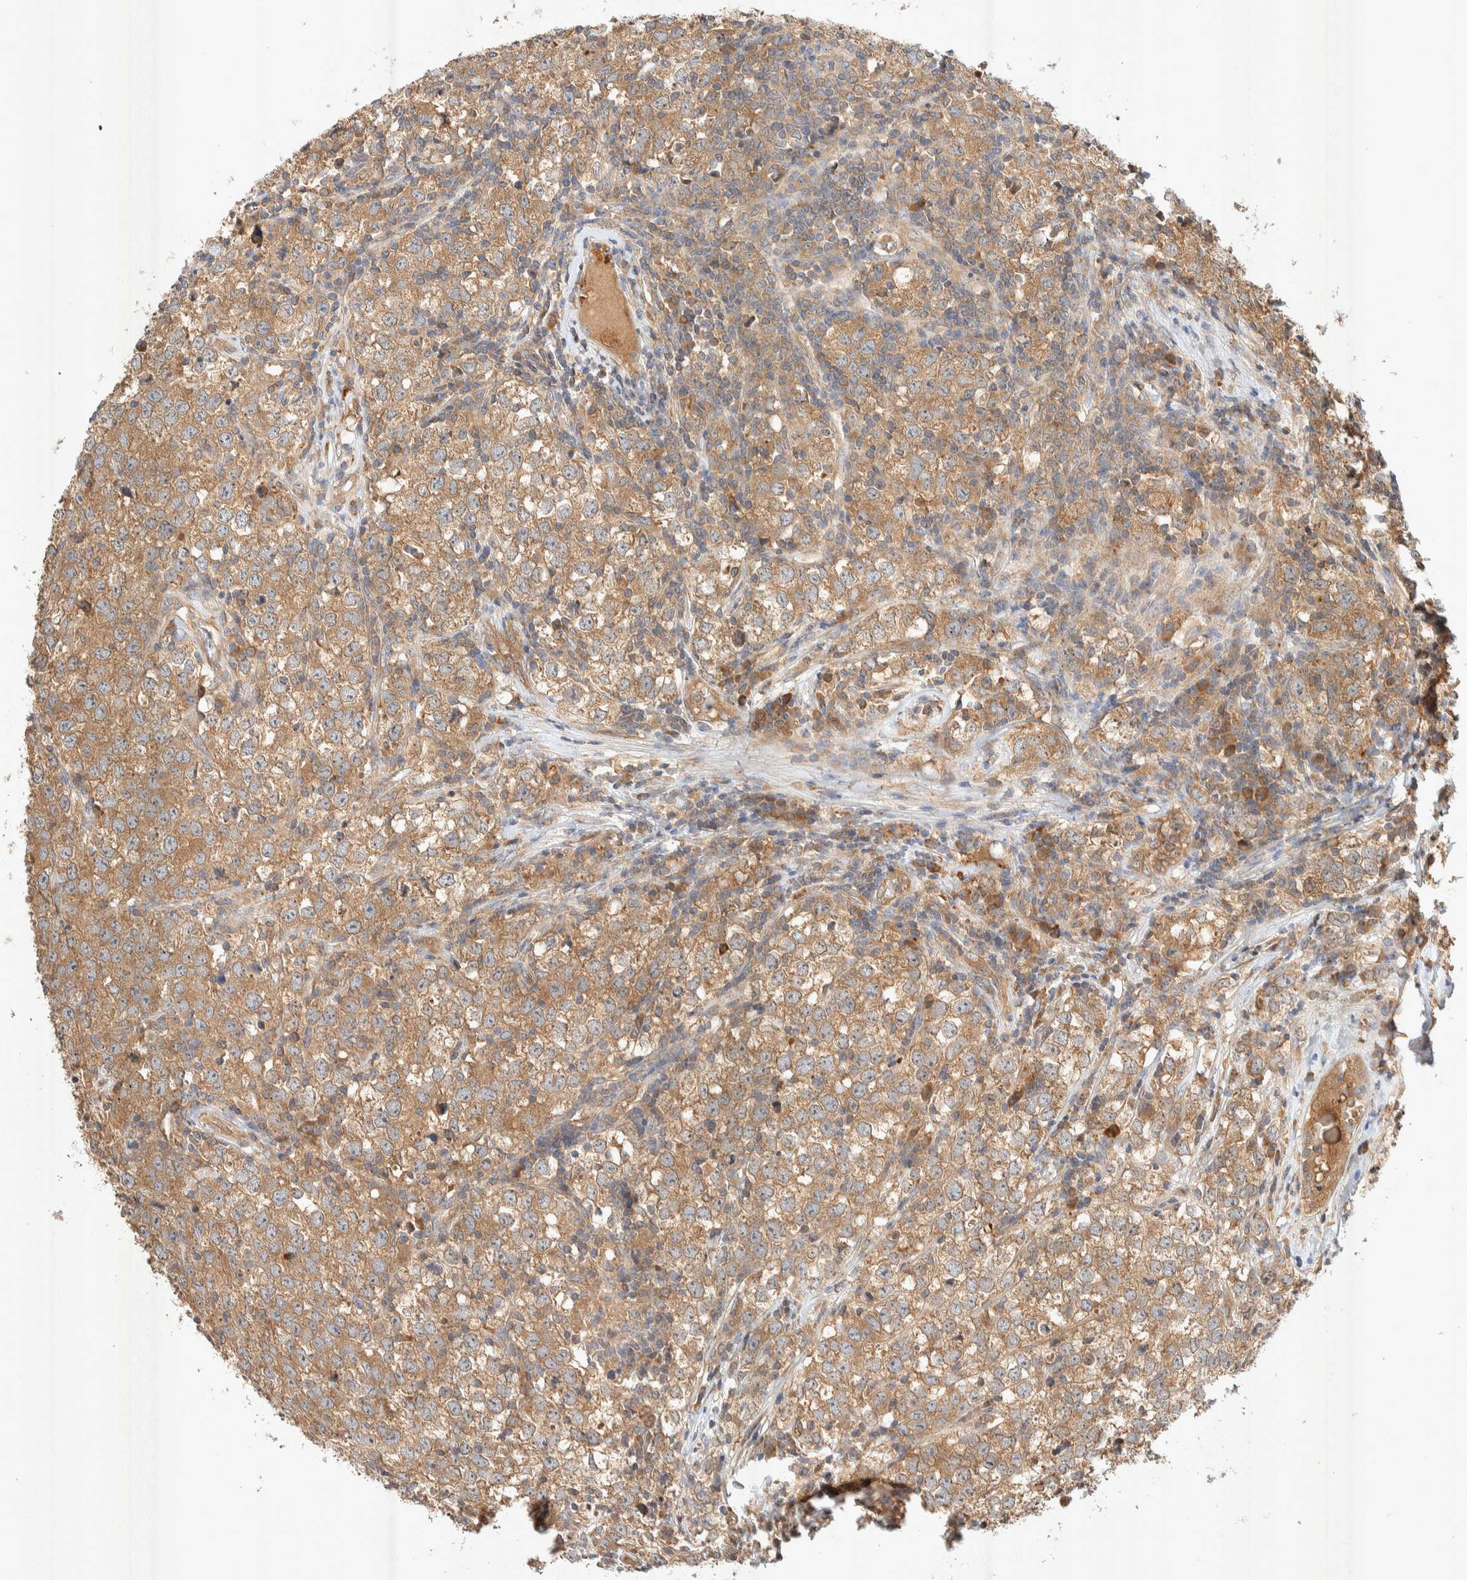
{"staining": {"intensity": "moderate", "quantity": ">75%", "location": "cytoplasmic/membranous"}, "tissue": "testis cancer", "cell_type": "Tumor cells", "image_type": "cancer", "snomed": [{"axis": "morphology", "description": "Seminoma, NOS"}, {"axis": "morphology", "description": "Carcinoma, Embryonal, NOS"}, {"axis": "topography", "description": "Testis"}], "caption": "Immunohistochemistry staining of testis cancer, which shows medium levels of moderate cytoplasmic/membranous positivity in about >75% of tumor cells indicating moderate cytoplasmic/membranous protein staining. The staining was performed using DAB (3,3'-diaminobenzidine) (brown) for protein detection and nuclei were counterstained in hematoxylin (blue).", "gene": "PXK", "patient": {"sex": "male", "age": 28}}